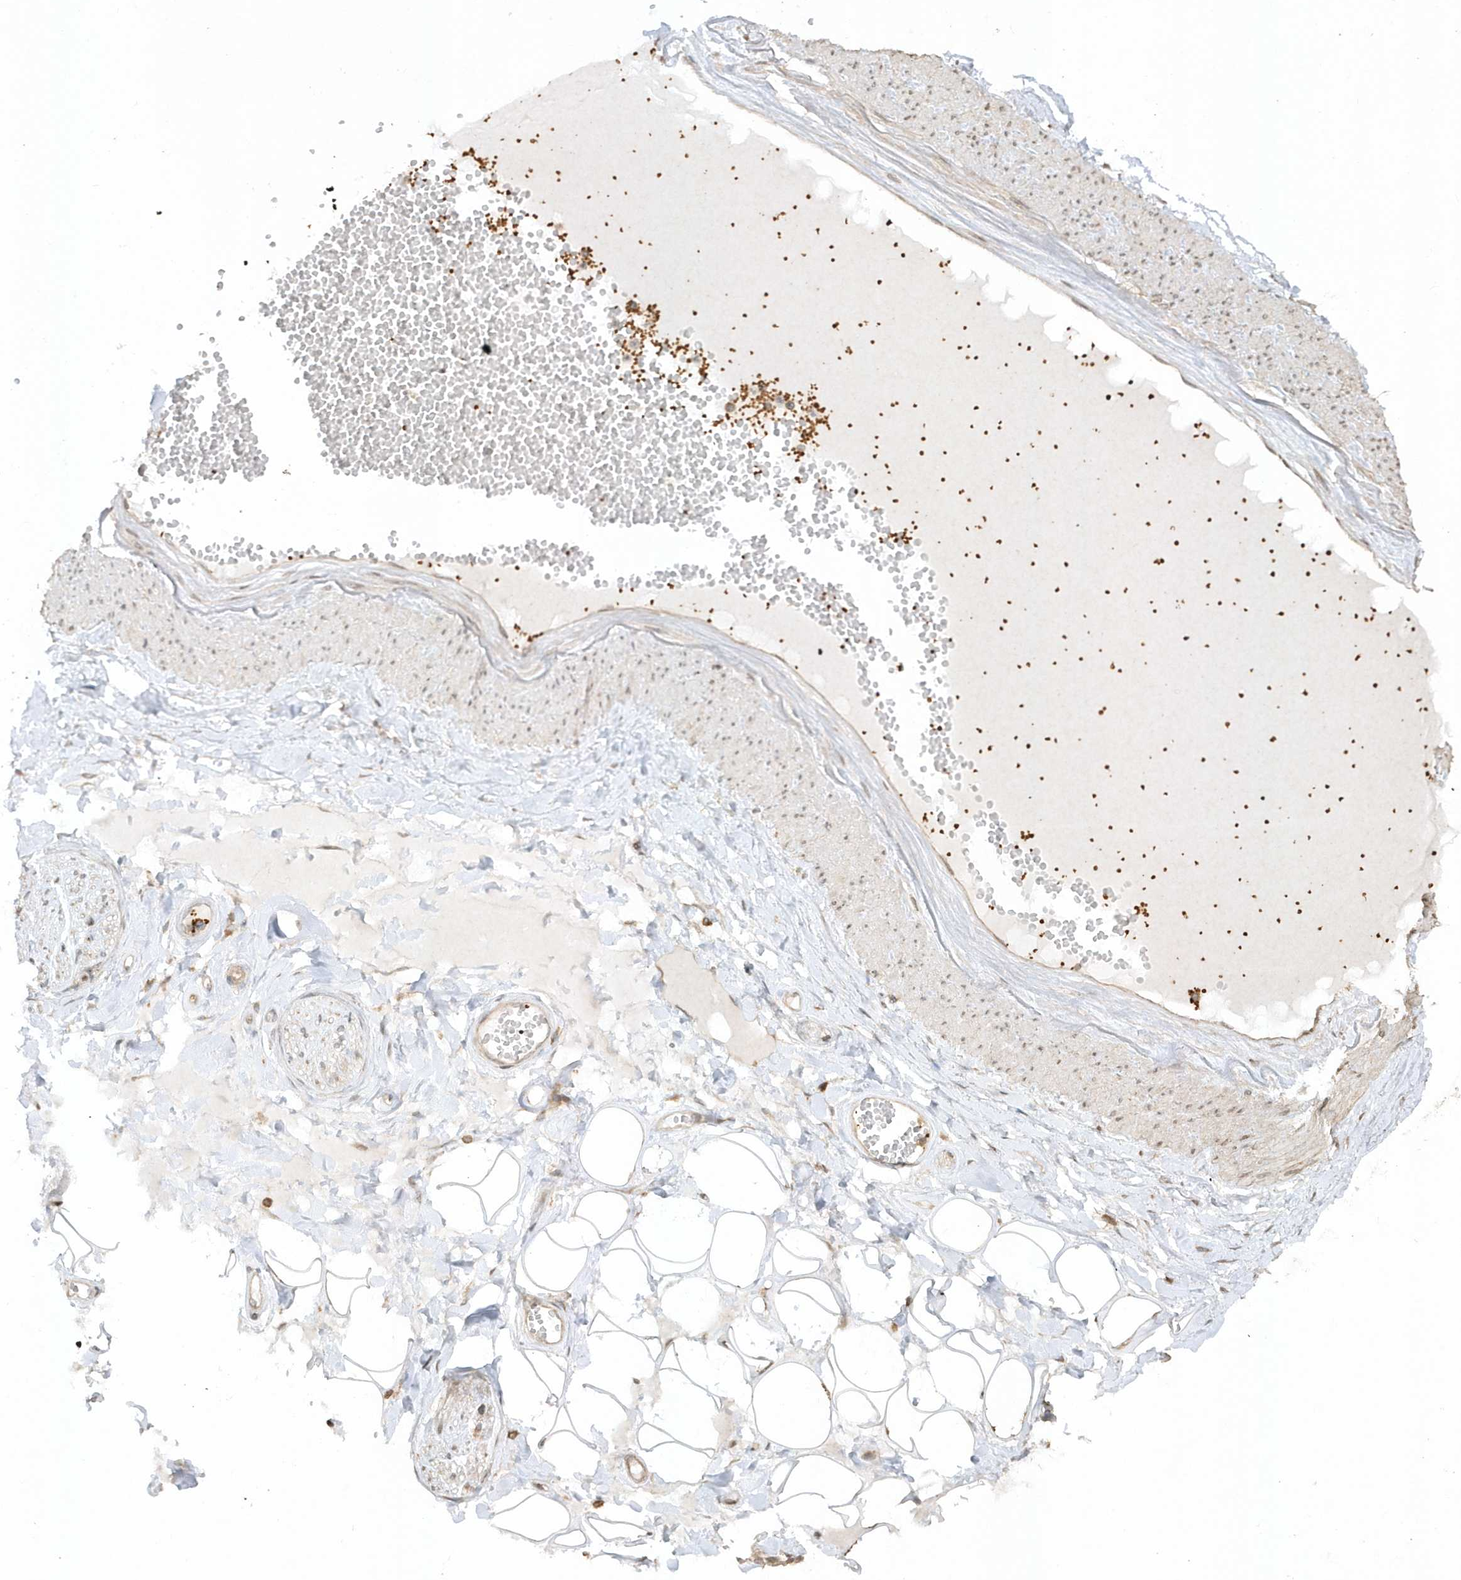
{"staining": {"intensity": "negative", "quantity": "none", "location": "none"}, "tissue": "adipose tissue", "cell_type": "Adipocytes", "image_type": "normal", "snomed": [{"axis": "morphology", "description": "Normal tissue, NOS"}, {"axis": "morphology", "description": "Inflammation, NOS"}, {"axis": "topography", "description": "Salivary gland"}, {"axis": "topography", "description": "Peripheral nerve tissue"}], "caption": "Immunohistochemical staining of benign adipose tissue exhibits no significant positivity in adipocytes.", "gene": "BSN", "patient": {"sex": "female", "age": 75}}